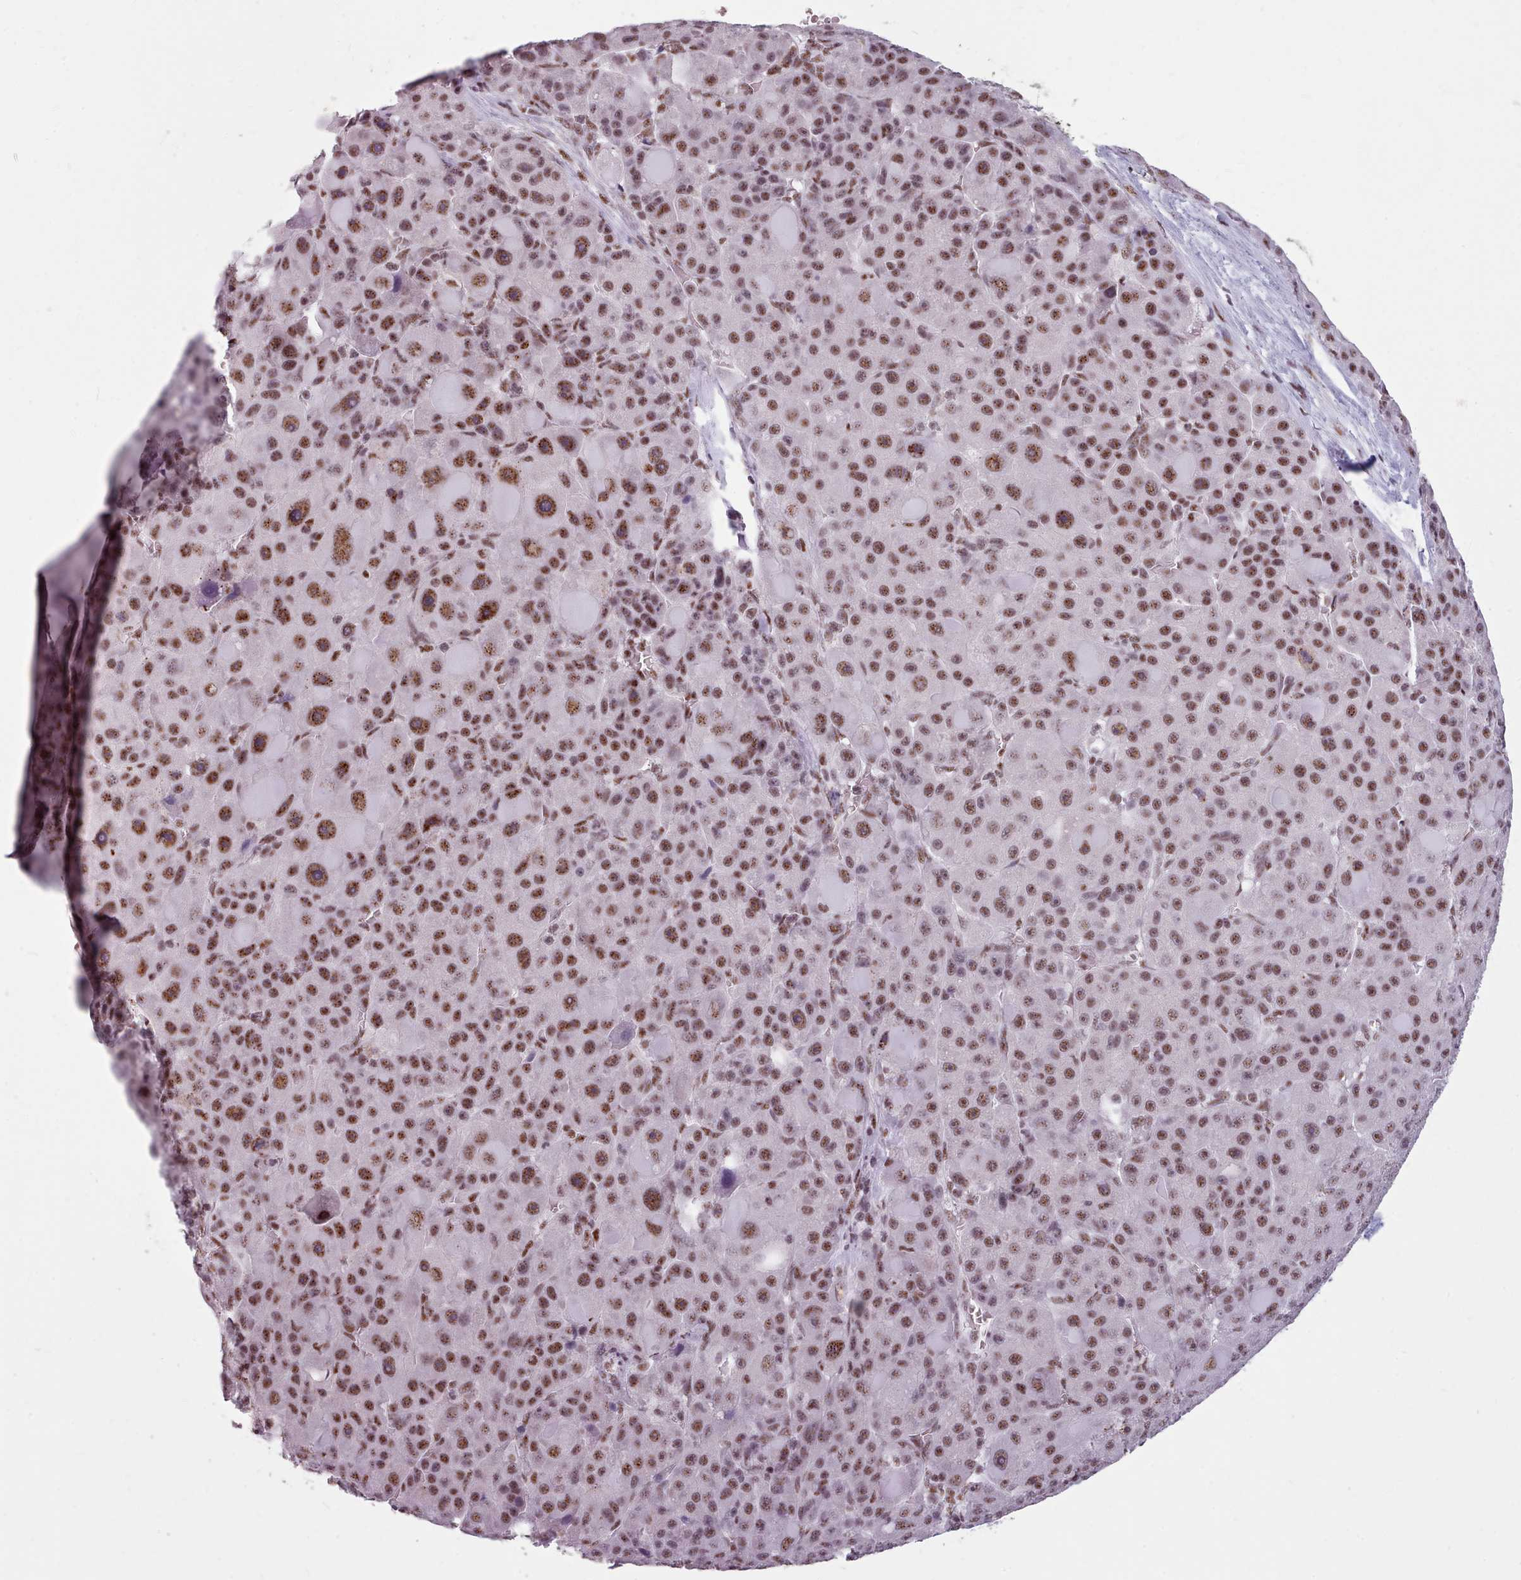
{"staining": {"intensity": "moderate", "quantity": ">75%", "location": "nuclear"}, "tissue": "liver cancer", "cell_type": "Tumor cells", "image_type": "cancer", "snomed": [{"axis": "morphology", "description": "Carcinoma, Hepatocellular, NOS"}, {"axis": "topography", "description": "Liver"}], "caption": "Liver hepatocellular carcinoma was stained to show a protein in brown. There is medium levels of moderate nuclear staining in about >75% of tumor cells. Nuclei are stained in blue.", "gene": "SRRM1", "patient": {"sex": "male", "age": 76}}